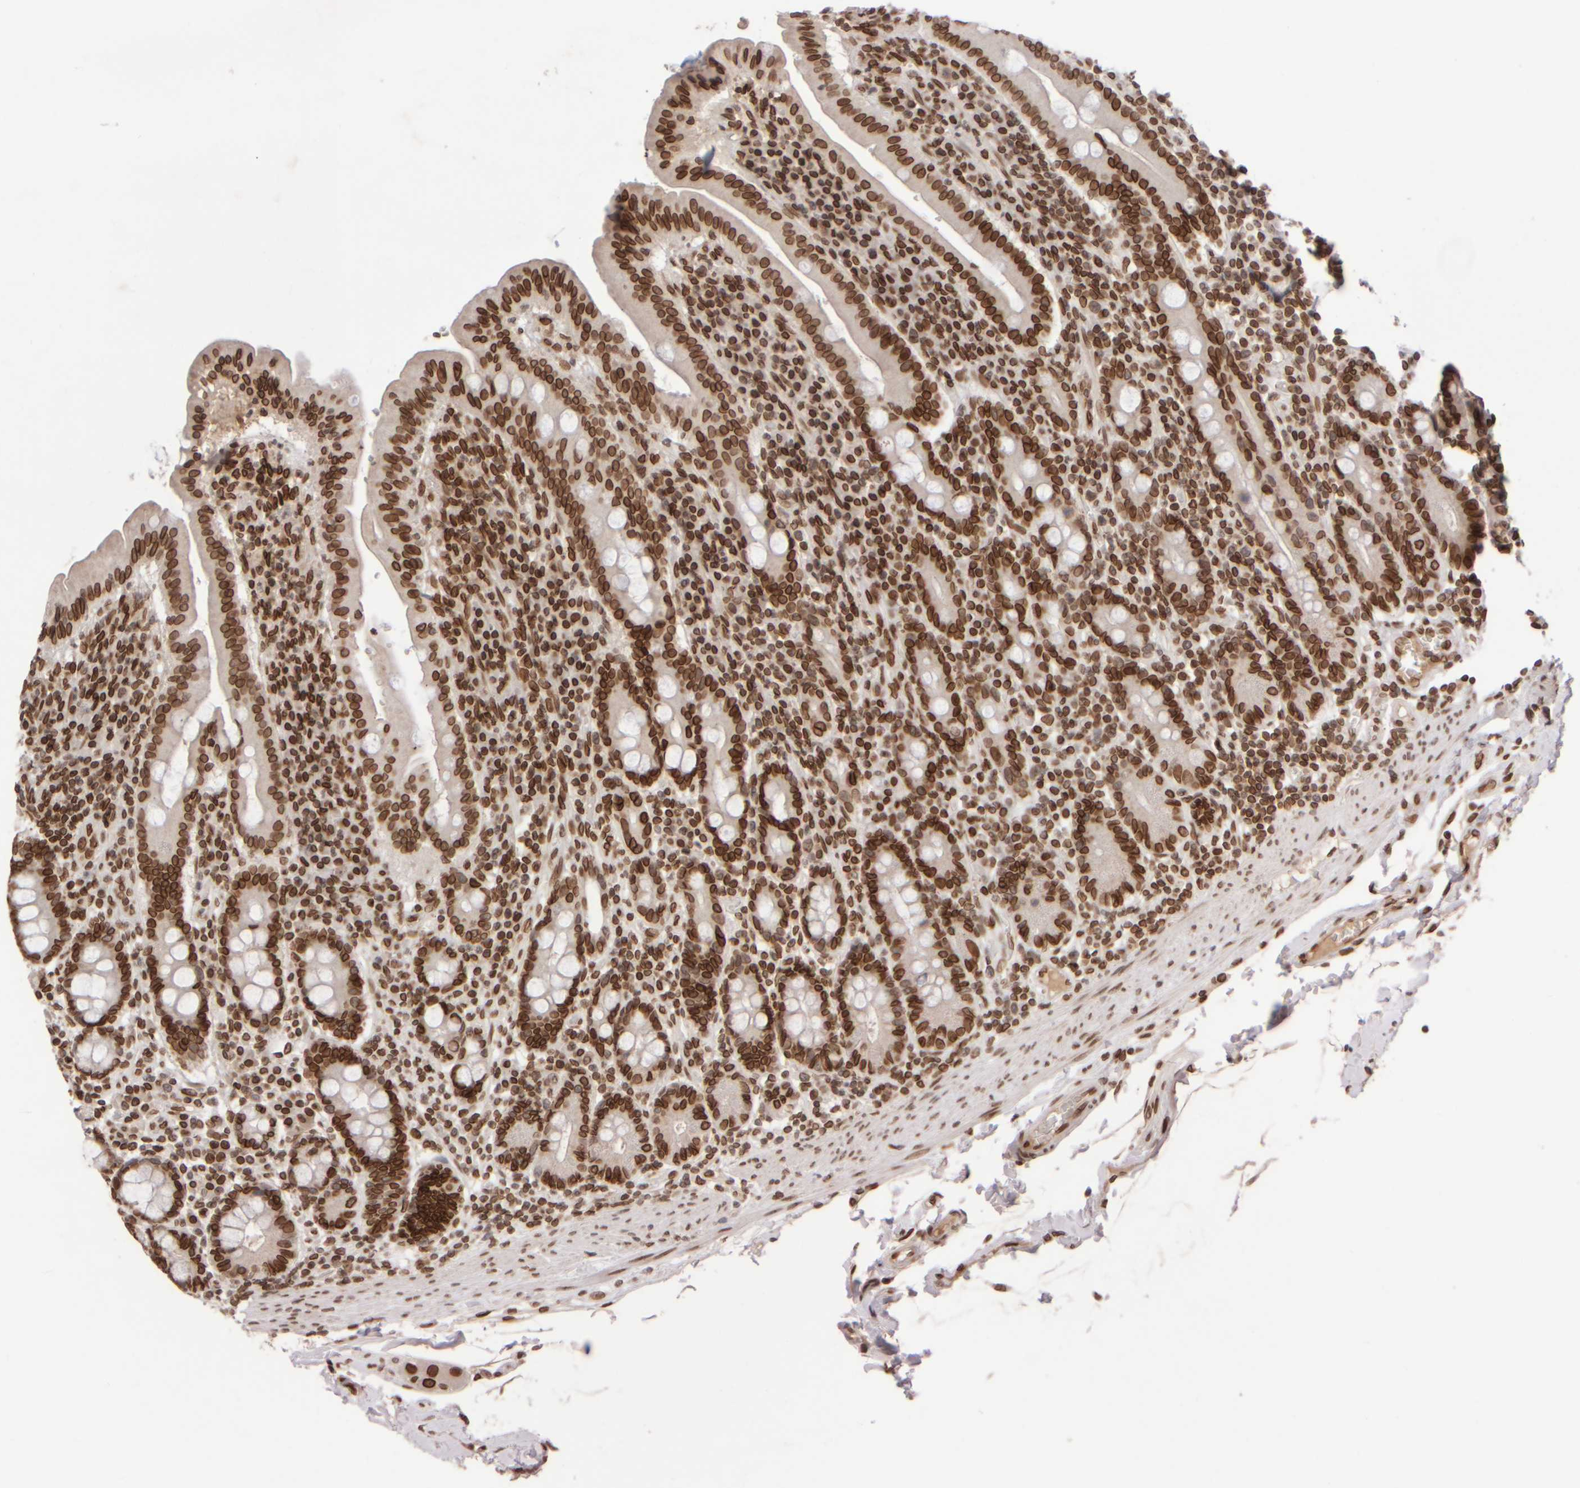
{"staining": {"intensity": "strong", "quantity": ">75%", "location": "cytoplasmic/membranous,nuclear"}, "tissue": "duodenum", "cell_type": "Glandular cells", "image_type": "normal", "snomed": [{"axis": "morphology", "description": "Normal tissue, NOS"}, {"axis": "morphology", "description": "Adenocarcinoma, NOS"}, {"axis": "topography", "description": "Pancreas"}, {"axis": "topography", "description": "Duodenum"}], "caption": "High-power microscopy captured an IHC histopathology image of unremarkable duodenum, revealing strong cytoplasmic/membranous,nuclear positivity in about >75% of glandular cells. (brown staining indicates protein expression, while blue staining denotes nuclei).", "gene": "ZC3HC1", "patient": {"sex": "male", "age": 50}}